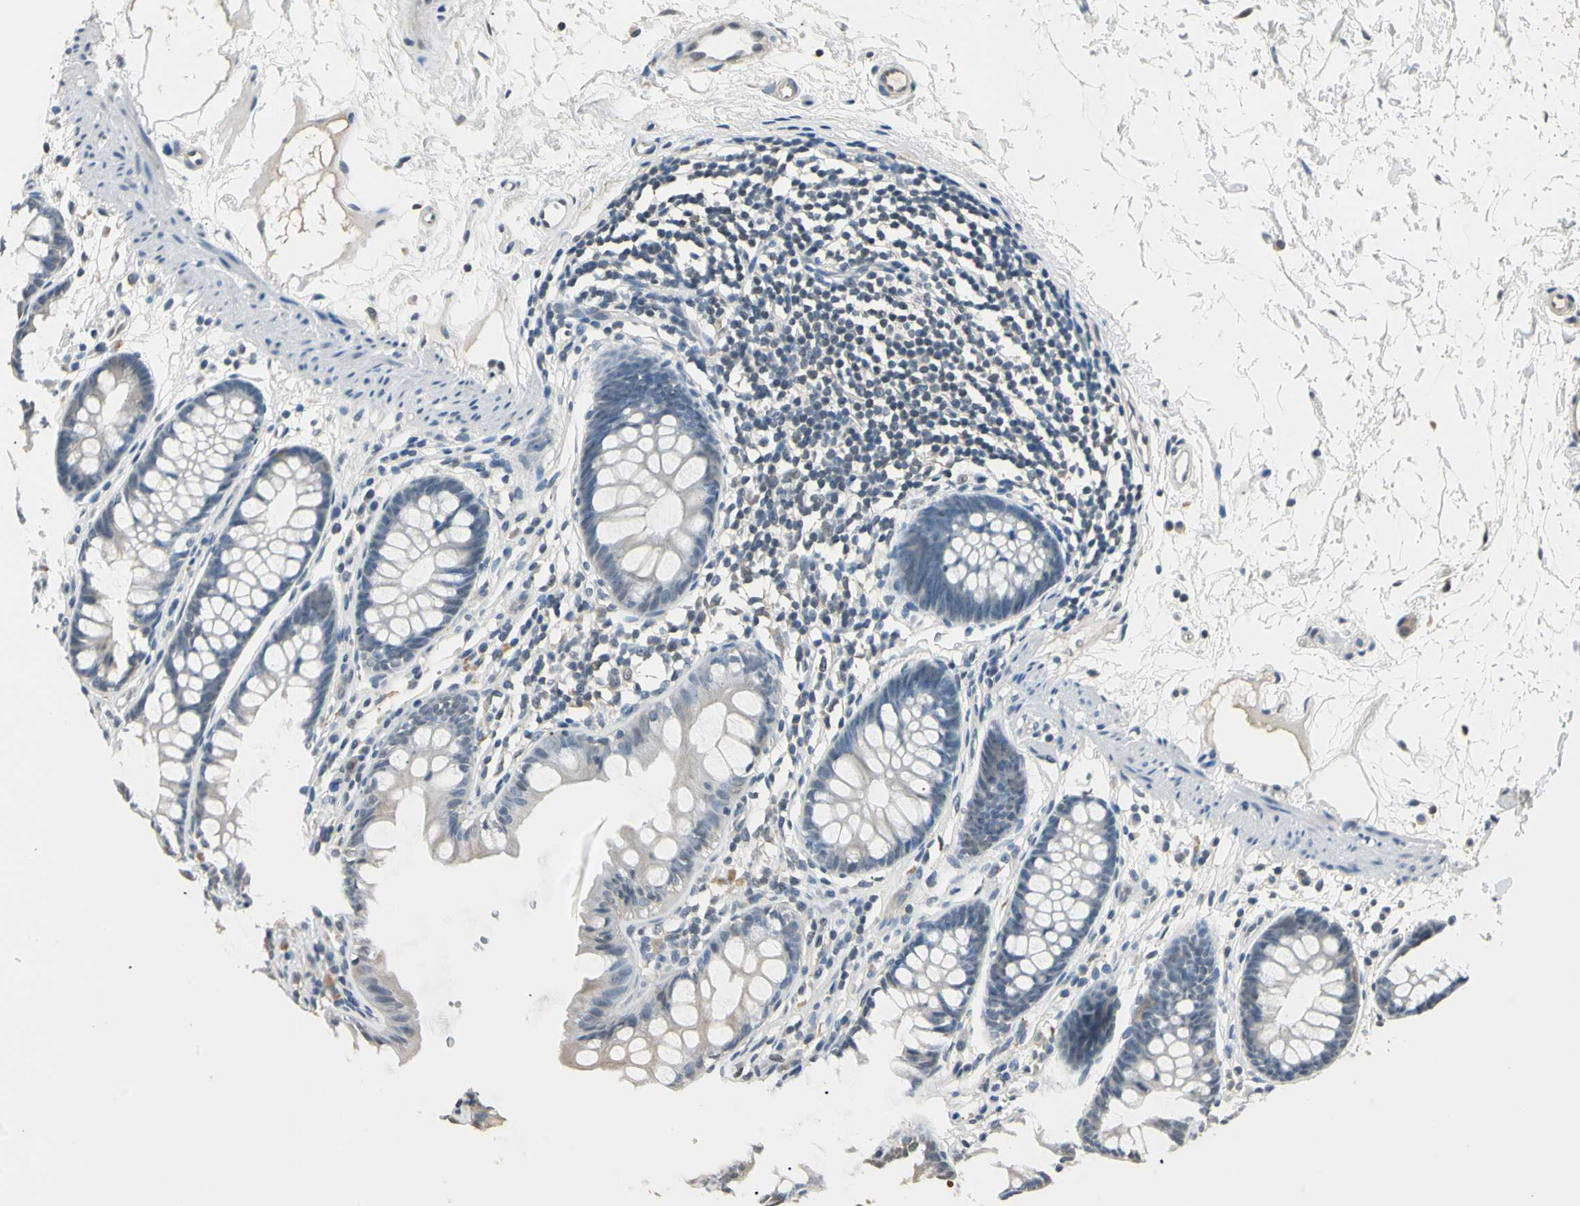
{"staining": {"intensity": "weak", "quantity": ">75%", "location": "cytoplasmic/membranous"}, "tissue": "colon", "cell_type": "Endothelial cells", "image_type": "normal", "snomed": [{"axis": "morphology", "description": "Normal tissue, NOS"}, {"axis": "topography", "description": "Colon"}], "caption": "This photomicrograph displays immunohistochemistry (IHC) staining of benign colon, with low weak cytoplasmic/membranous positivity in about >75% of endothelial cells.", "gene": "MAP3K7", "patient": {"sex": "female", "age": 52}}